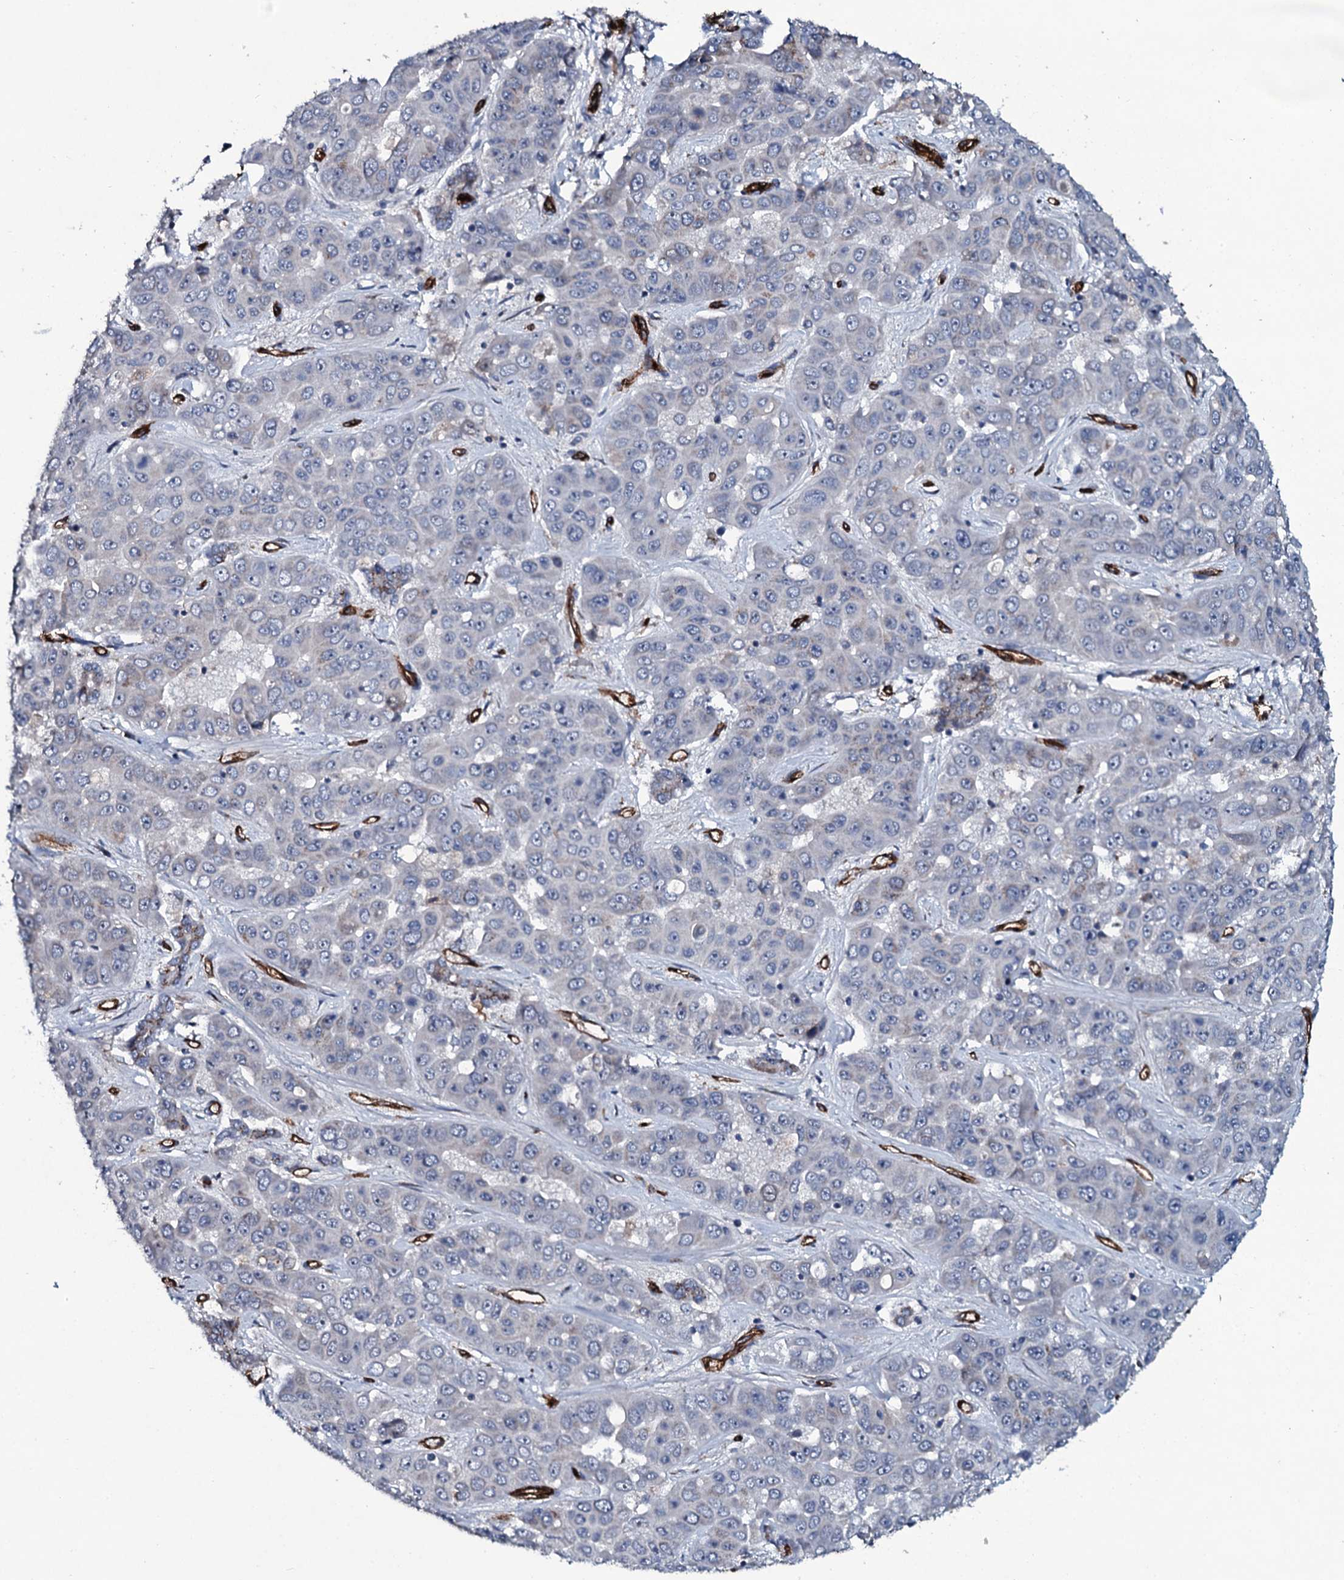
{"staining": {"intensity": "negative", "quantity": "none", "location": "none"}, "tissue": "liver cancer", "cell_type": "Tumor cells", "image_type": "cancer", "snomed": [{"axis": "morphology", "description": "Cholangiocarcinoma"}, {"axis": "topography", "description": "Liver"}], "caption": "High power microscopy micrograph of an IHC photomicrograph of liver cancer (cholangiocarcinoma), revealing no significant positivity in tumor cells. (DAB (3,3'-diaminobenzidine) IHC visualized using brightfield microscopy, high magnification).", "gene": "CLEC14A", "patient": {"sex": "female", "age": 52}}